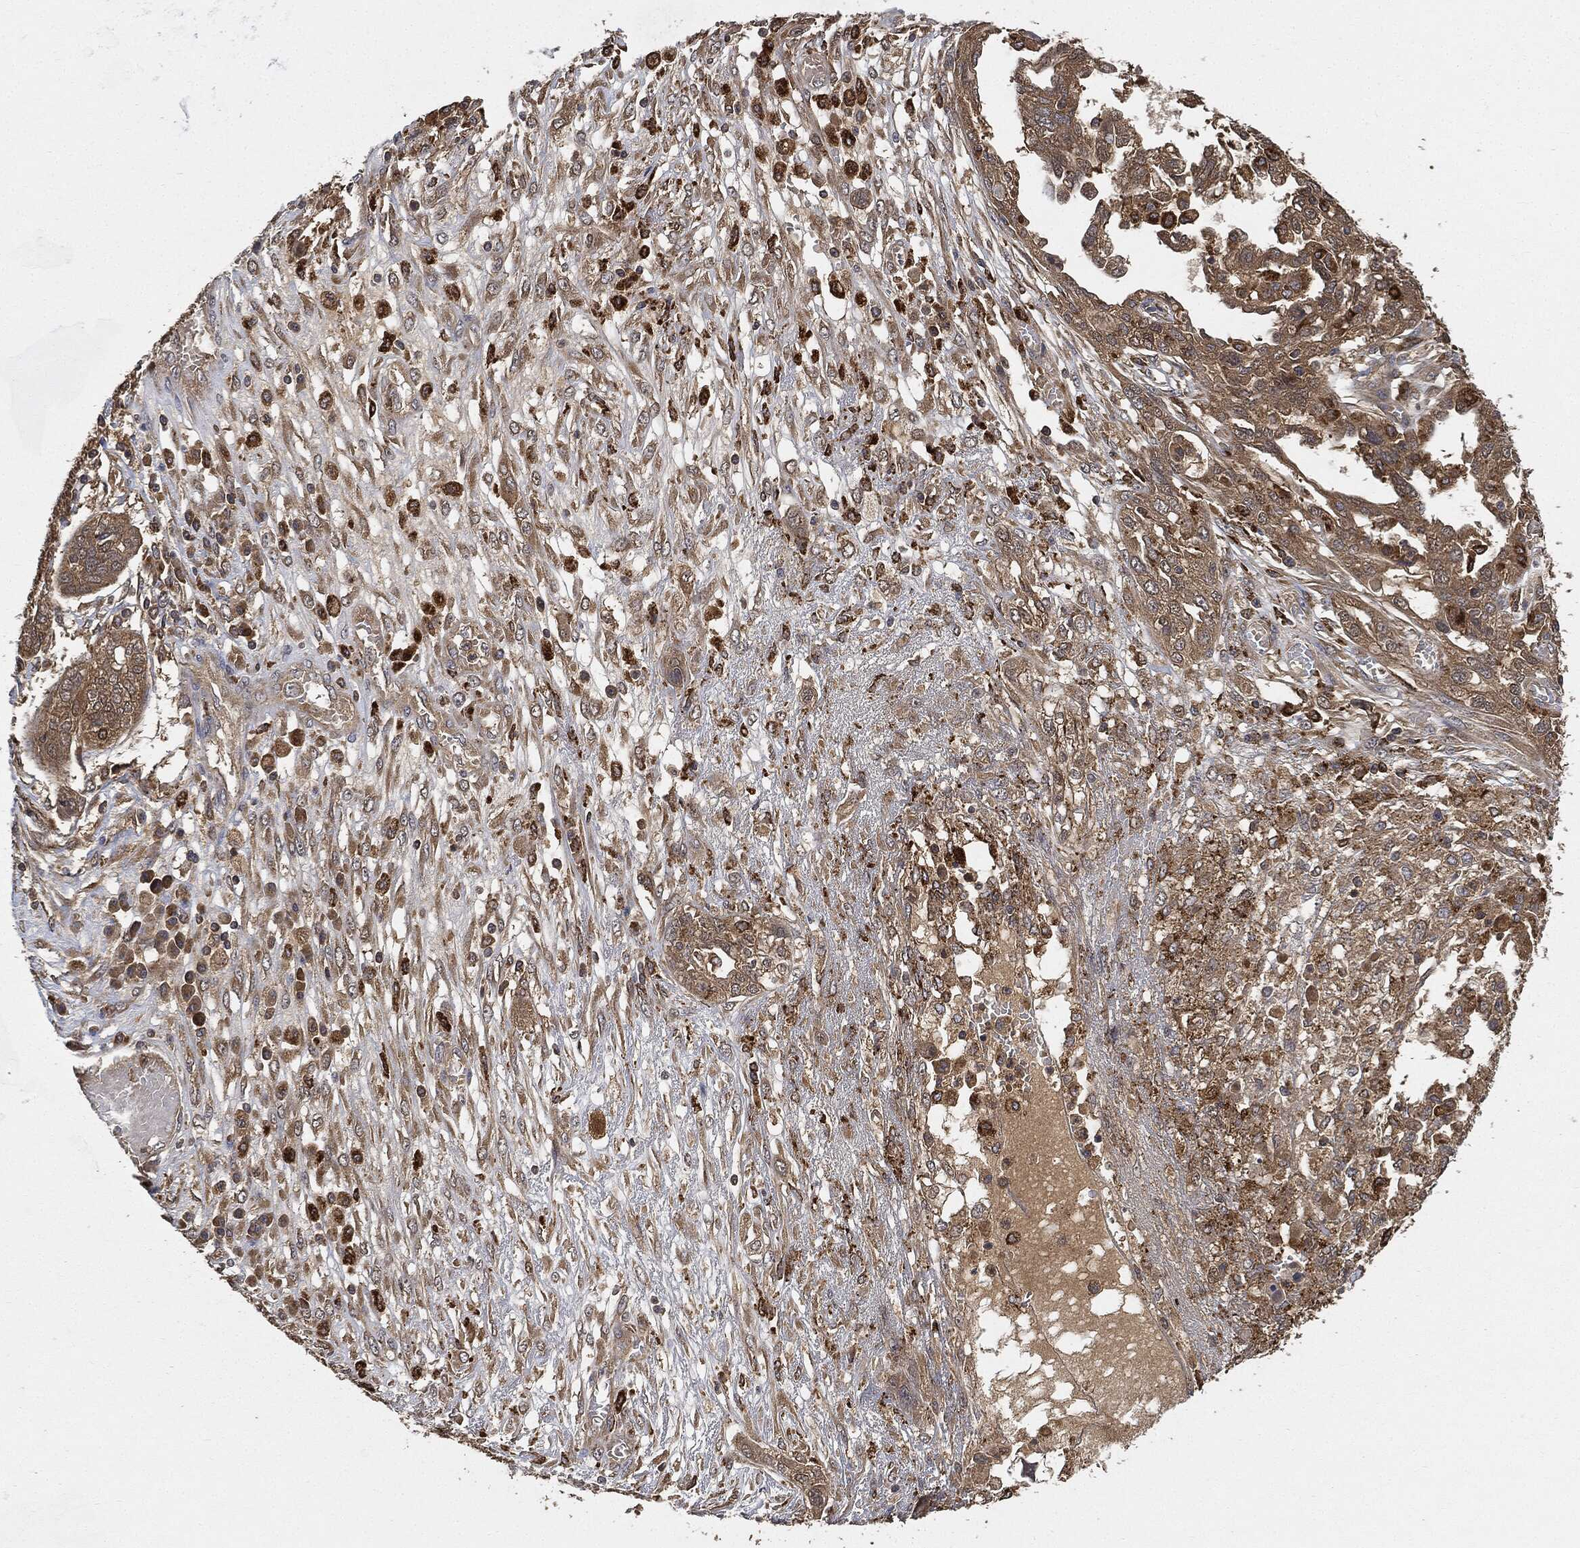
{"staining": {"intensity": "weak", "quantity": "25%-75%", "location": "cytoplasmic/membranous"}, "tissue": "ovarian cancer", "cell_type": "Tumor cells", "image_type": "cancer", "snomed": [{"axis": "morphology", "description": "Cystadenocarcinoma, serous, NOS"}, {"axis": "topography", "description": "Ovary"}], "caption": "Protein staining exhibits weak cytoplasmic/membranous positivity in about 25%-75% of tumor cells in ovarian cancer. The protein is stained brown, and the nuclei are stained in blue (DAB IHC with brightfield microscopy, high magnification).", "gene": "BRAF", "patient": {"sex": "female", "age": 67}}